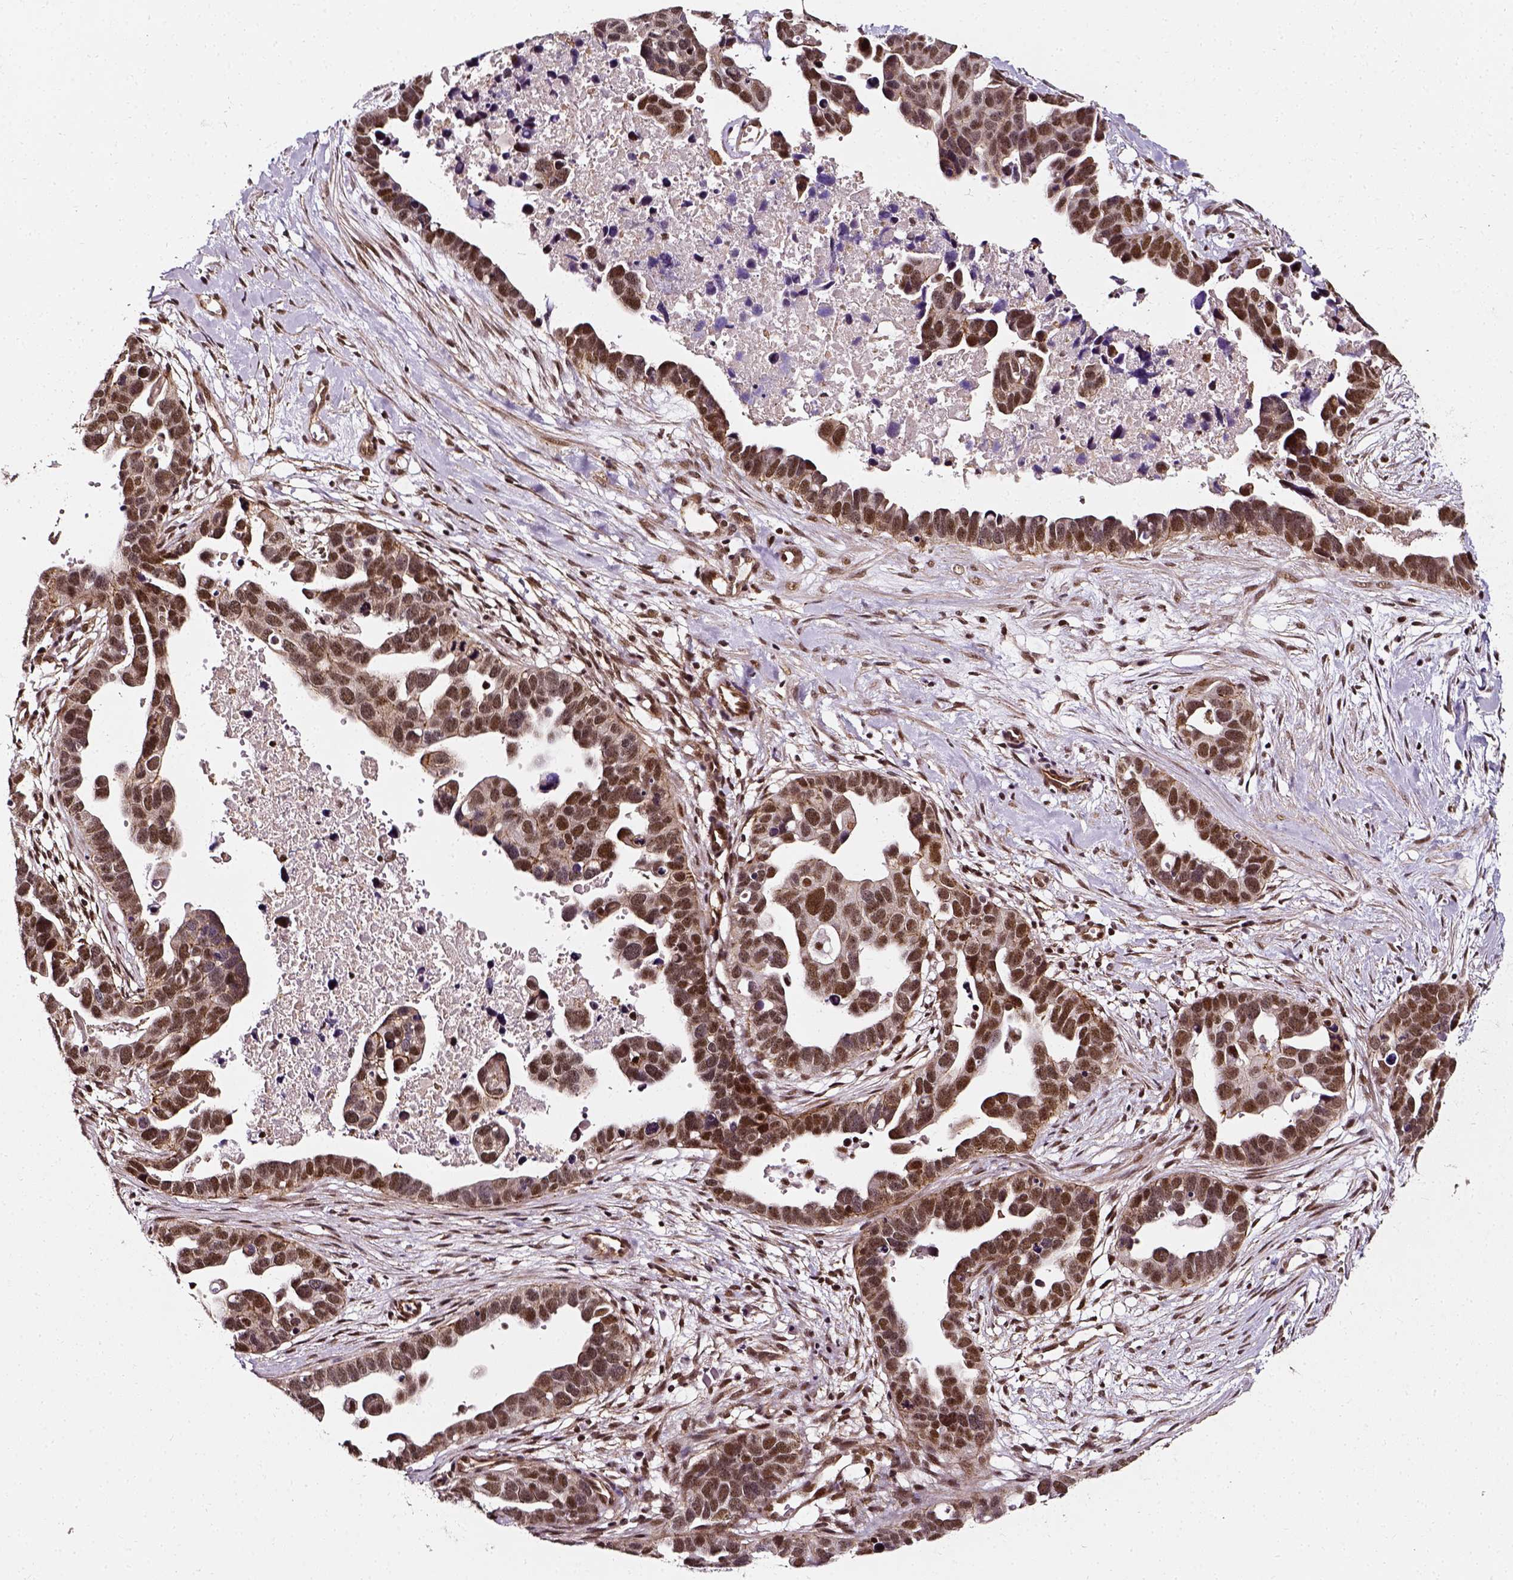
{"staining": {"intensity": "moderate", "quantity": ">75%", "location": "nuclear"}, "tissue": "ovarian cancer", "cell_type": "Tumor cells", "image_type": "cancer", "snomed": [{"axis": "morphology", "description": "Cystadenocarcinoma, serous, NOS"}, {"axis": "topography", "description": "Ovary"}], "caption": "A micrograph of serous cystadenocarcinoma (ovarian) stained for a protein demonstrates moderate nuclear brown staining in tumor cells.", "gene": "NACC1", "patient": {"sex": "female", "age": 54}}